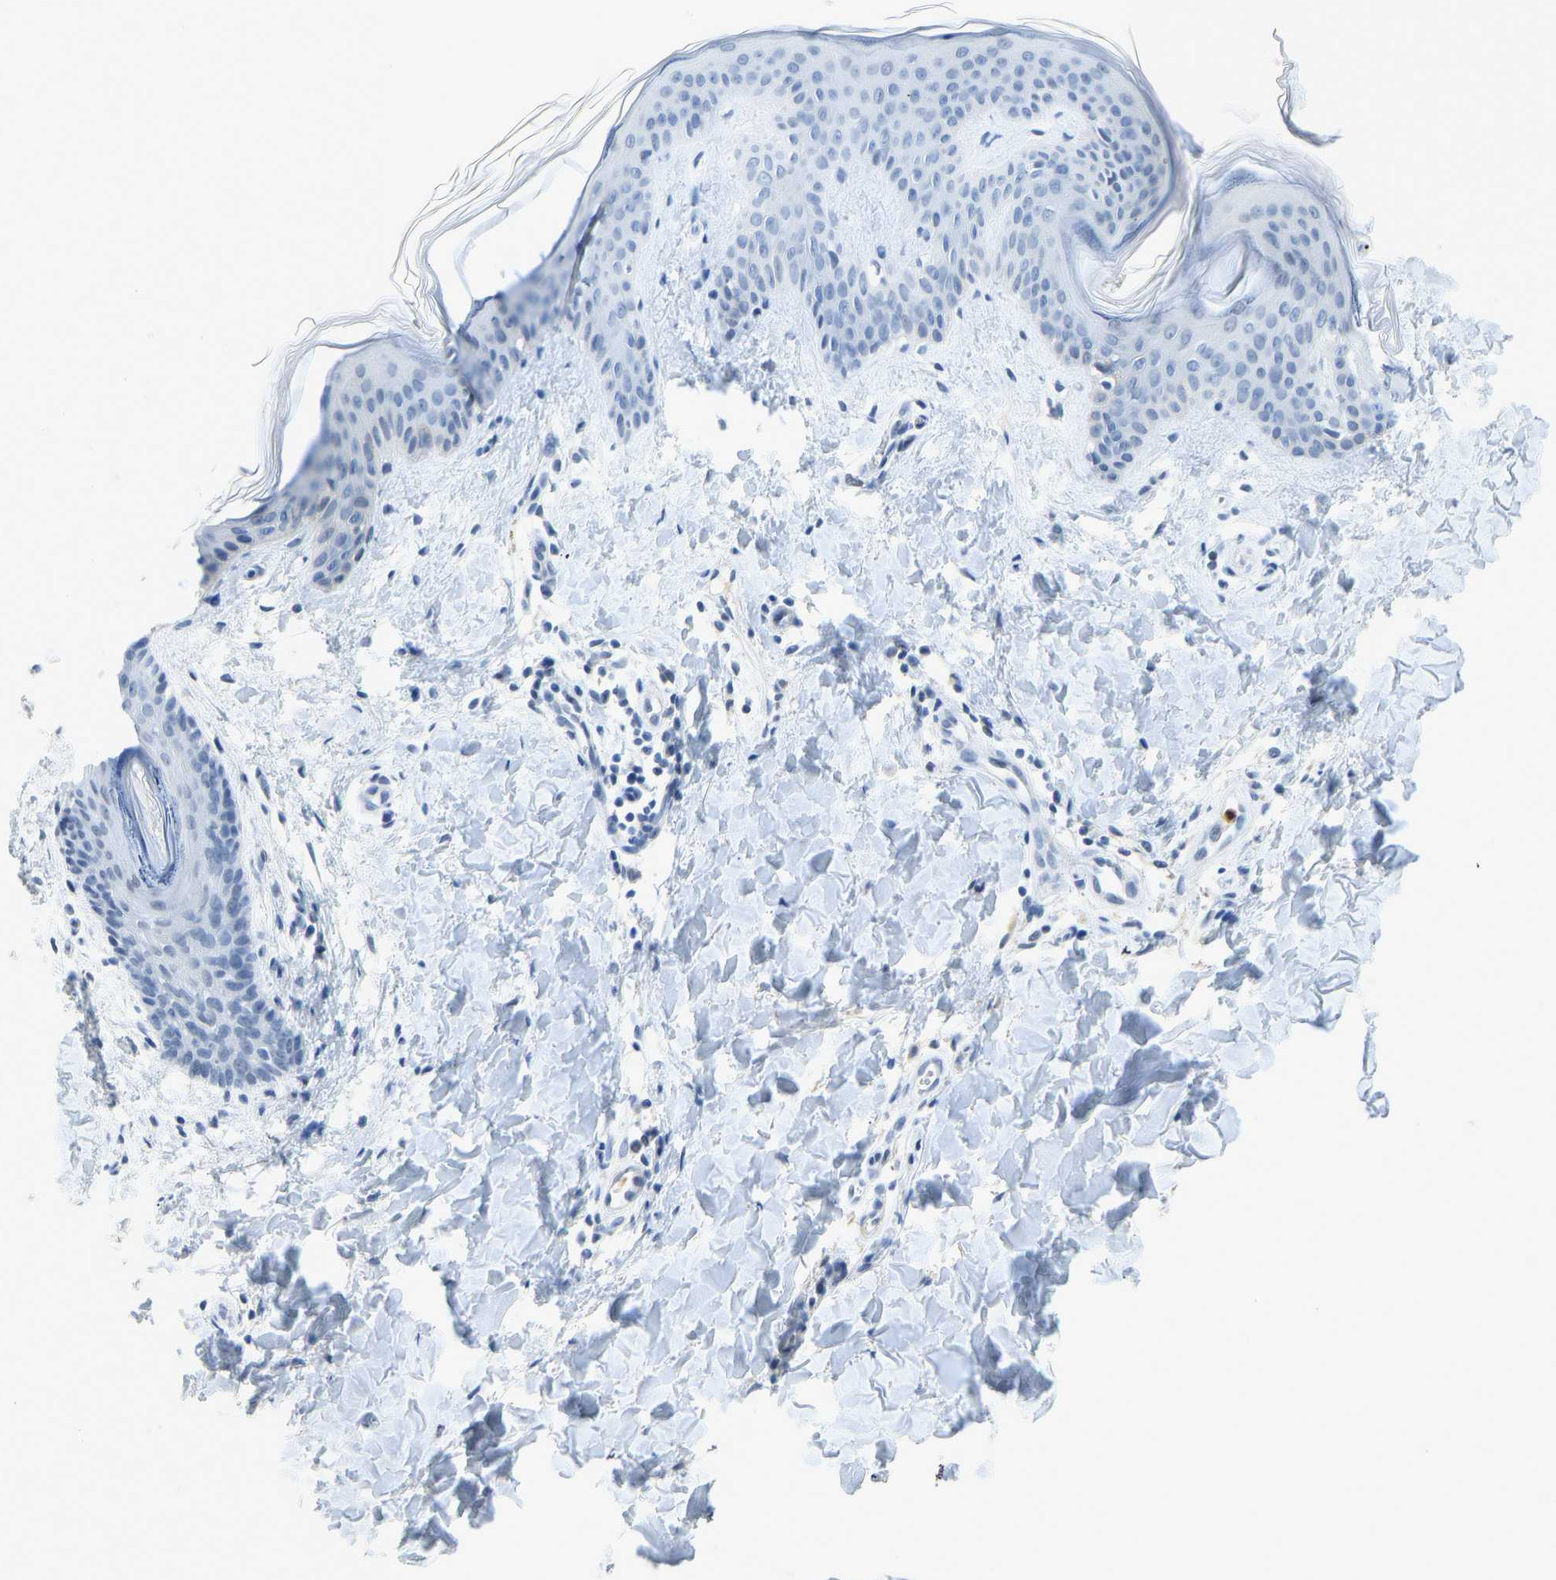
{"staining": {"intensity": "negative", "quantity": "none", "location": "none"}, "tissue": "skin", "cell_type": "Fibroblasts", "image_type": "normal", "snomed": [{"axis": "morphology", "description": "Normal tissue, NOS"}, {"axis": "topography", "description": "Skin"}], "caption": "A high-resolution photomicrograph shows immunohistochemistry staining of benign skin, which exhibits no significant positivity in fibroblasts.", "gene": "TXNDC2", "patient": {"sex": "female", "age": 17}}